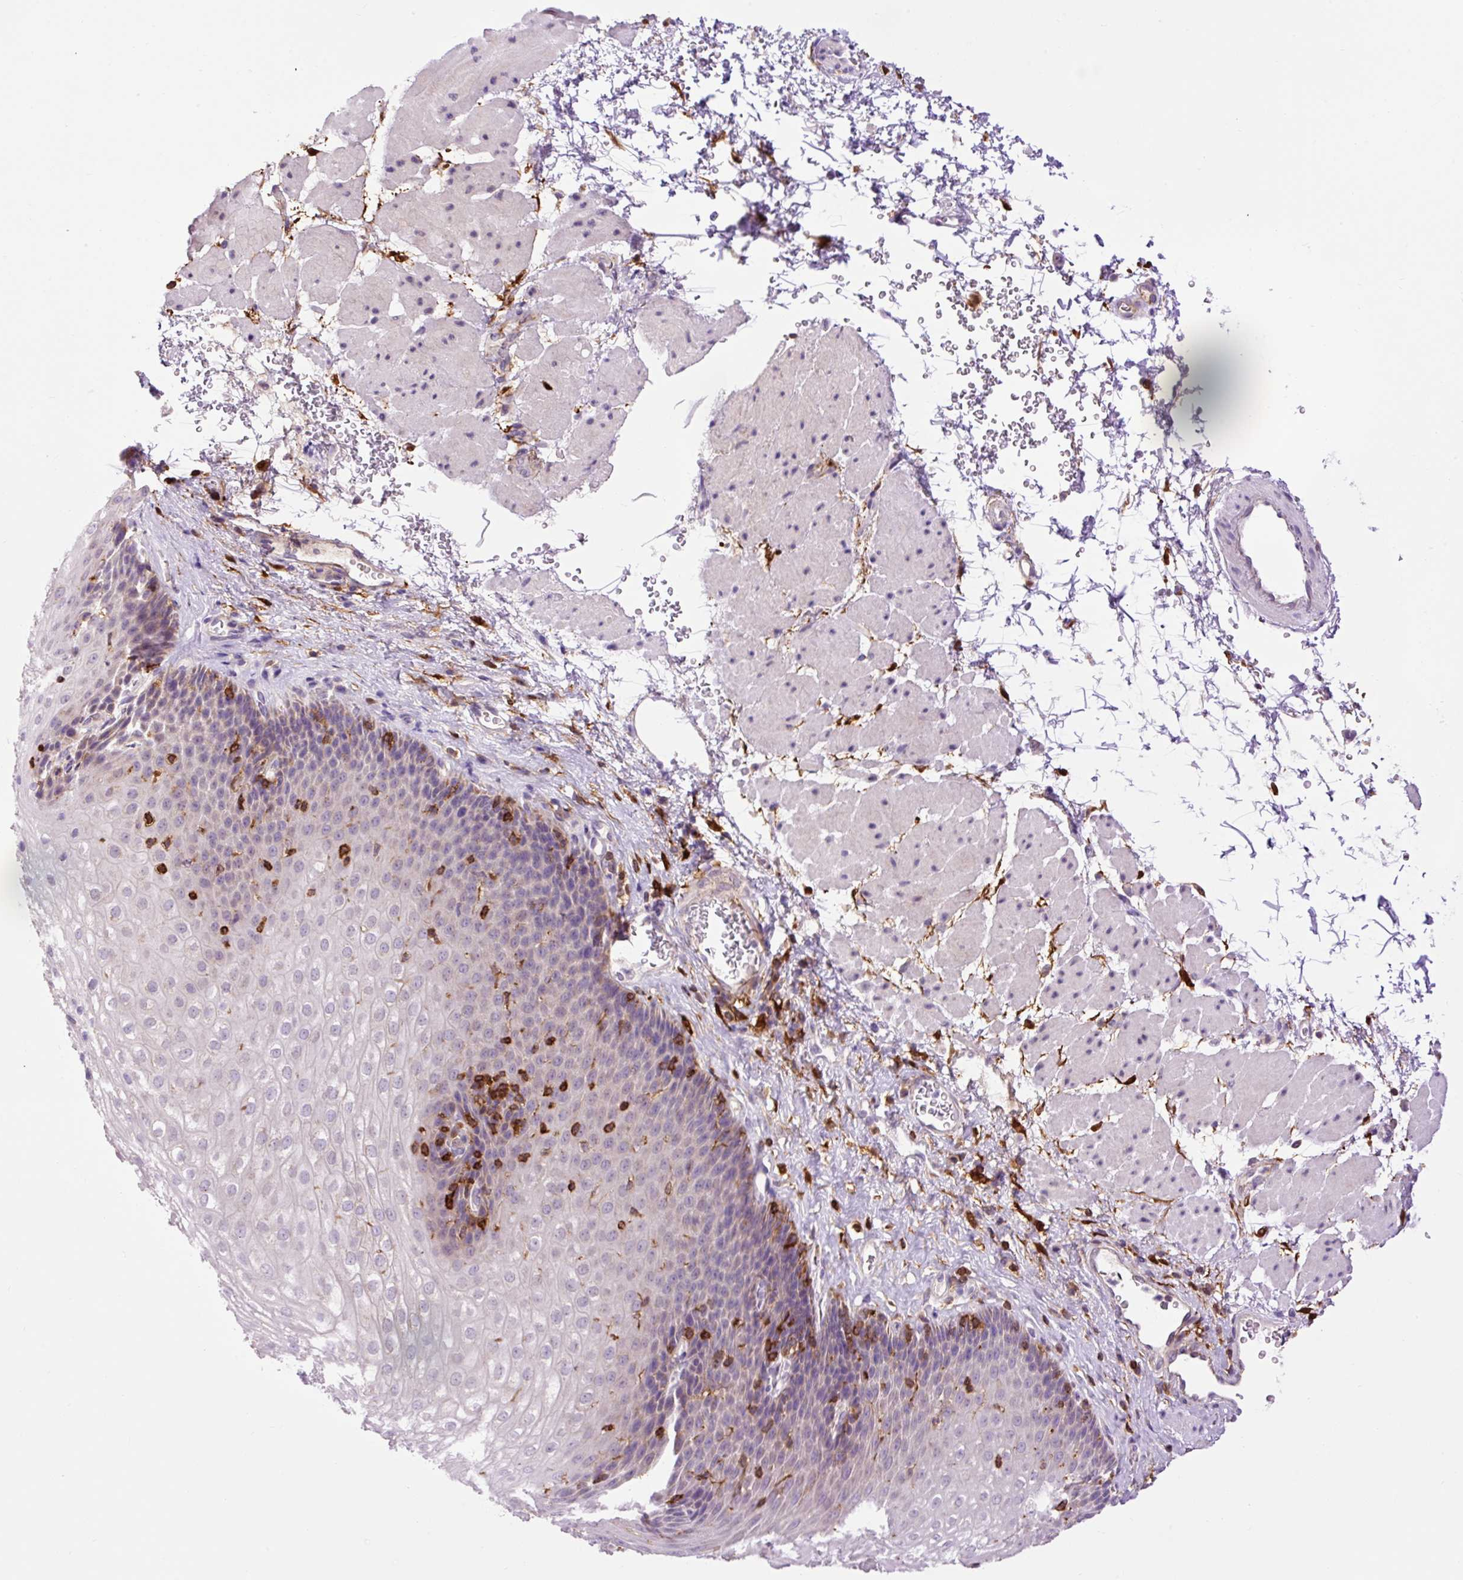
{"staining": {"intensity": "negative", "quantity": "none", "location": "none"}, "tissue": "esophagus", "cell_type": "Squamous epithelial cells", "image_type": "normal", "snomed": [{"axis": "morphology", "description": "Normal tissue, NOS"}, {"axis": "topography", "description": "Esophagus"}], "caption": "Human esophagus stained for a protein using immunohistochemistry demonstrates no positivity in squamous epithelial cells.", "gene": "CD83", "patient": {"sex": "female", "age": 66}}